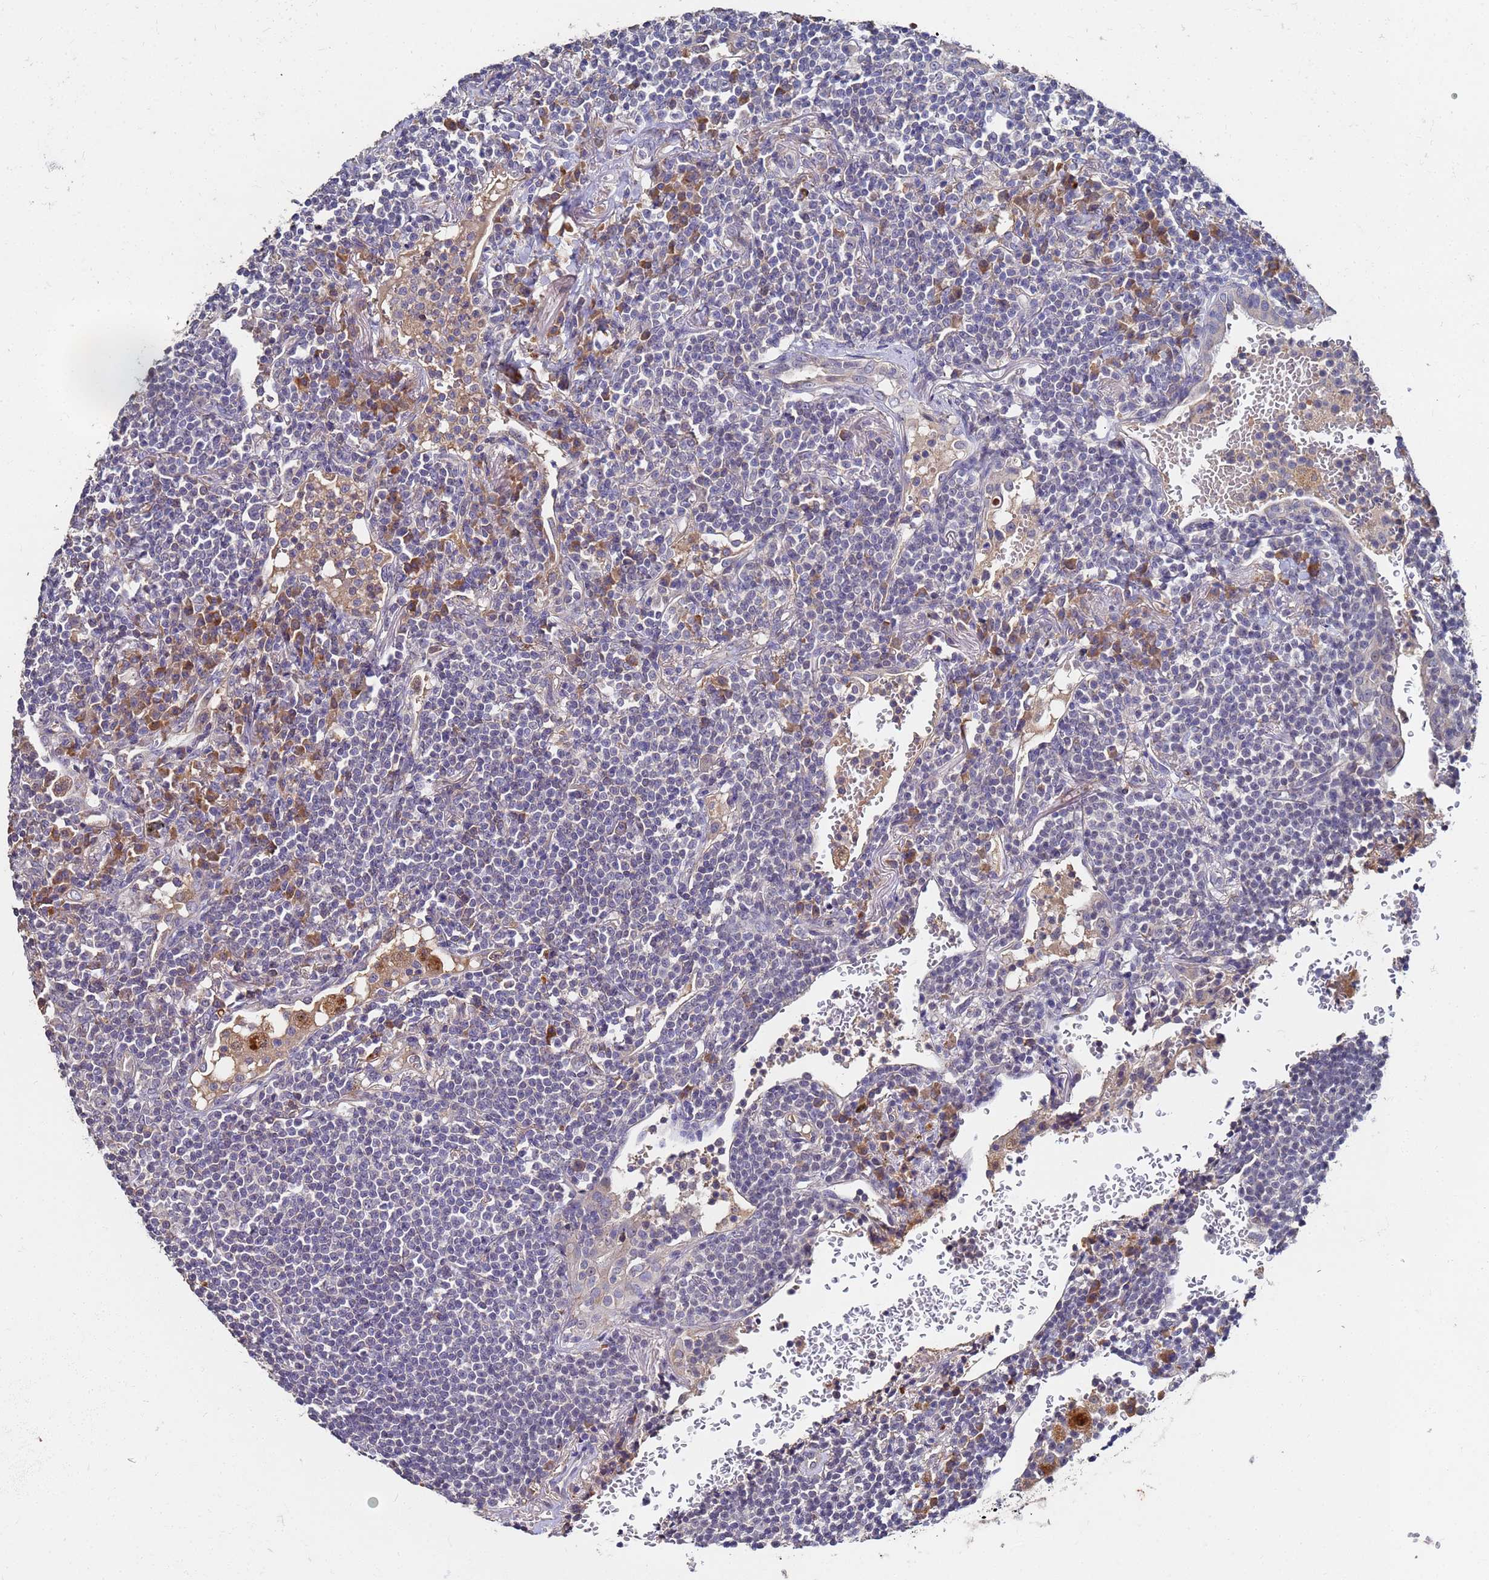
{"staining": {"intensity": "negative", "quantity": "none", "location": "none"}, "tissue": "lymphoma", "cell_type": "Tumor cells", "image_type": "cancer", "snomed": [{"axis": "morphology", "description": "Malignant lymphoma, non-Hodgkin's type, Low grade"}, {"axis": "topography", "description": "Lung"}], "caption": "Immunohistochemistry image of lymphoma stained for a protein (brown), which demonstrates no staining in tumor cells.", "gene": "TCP10L", "patient": {"sex": "female", "age": 71}}